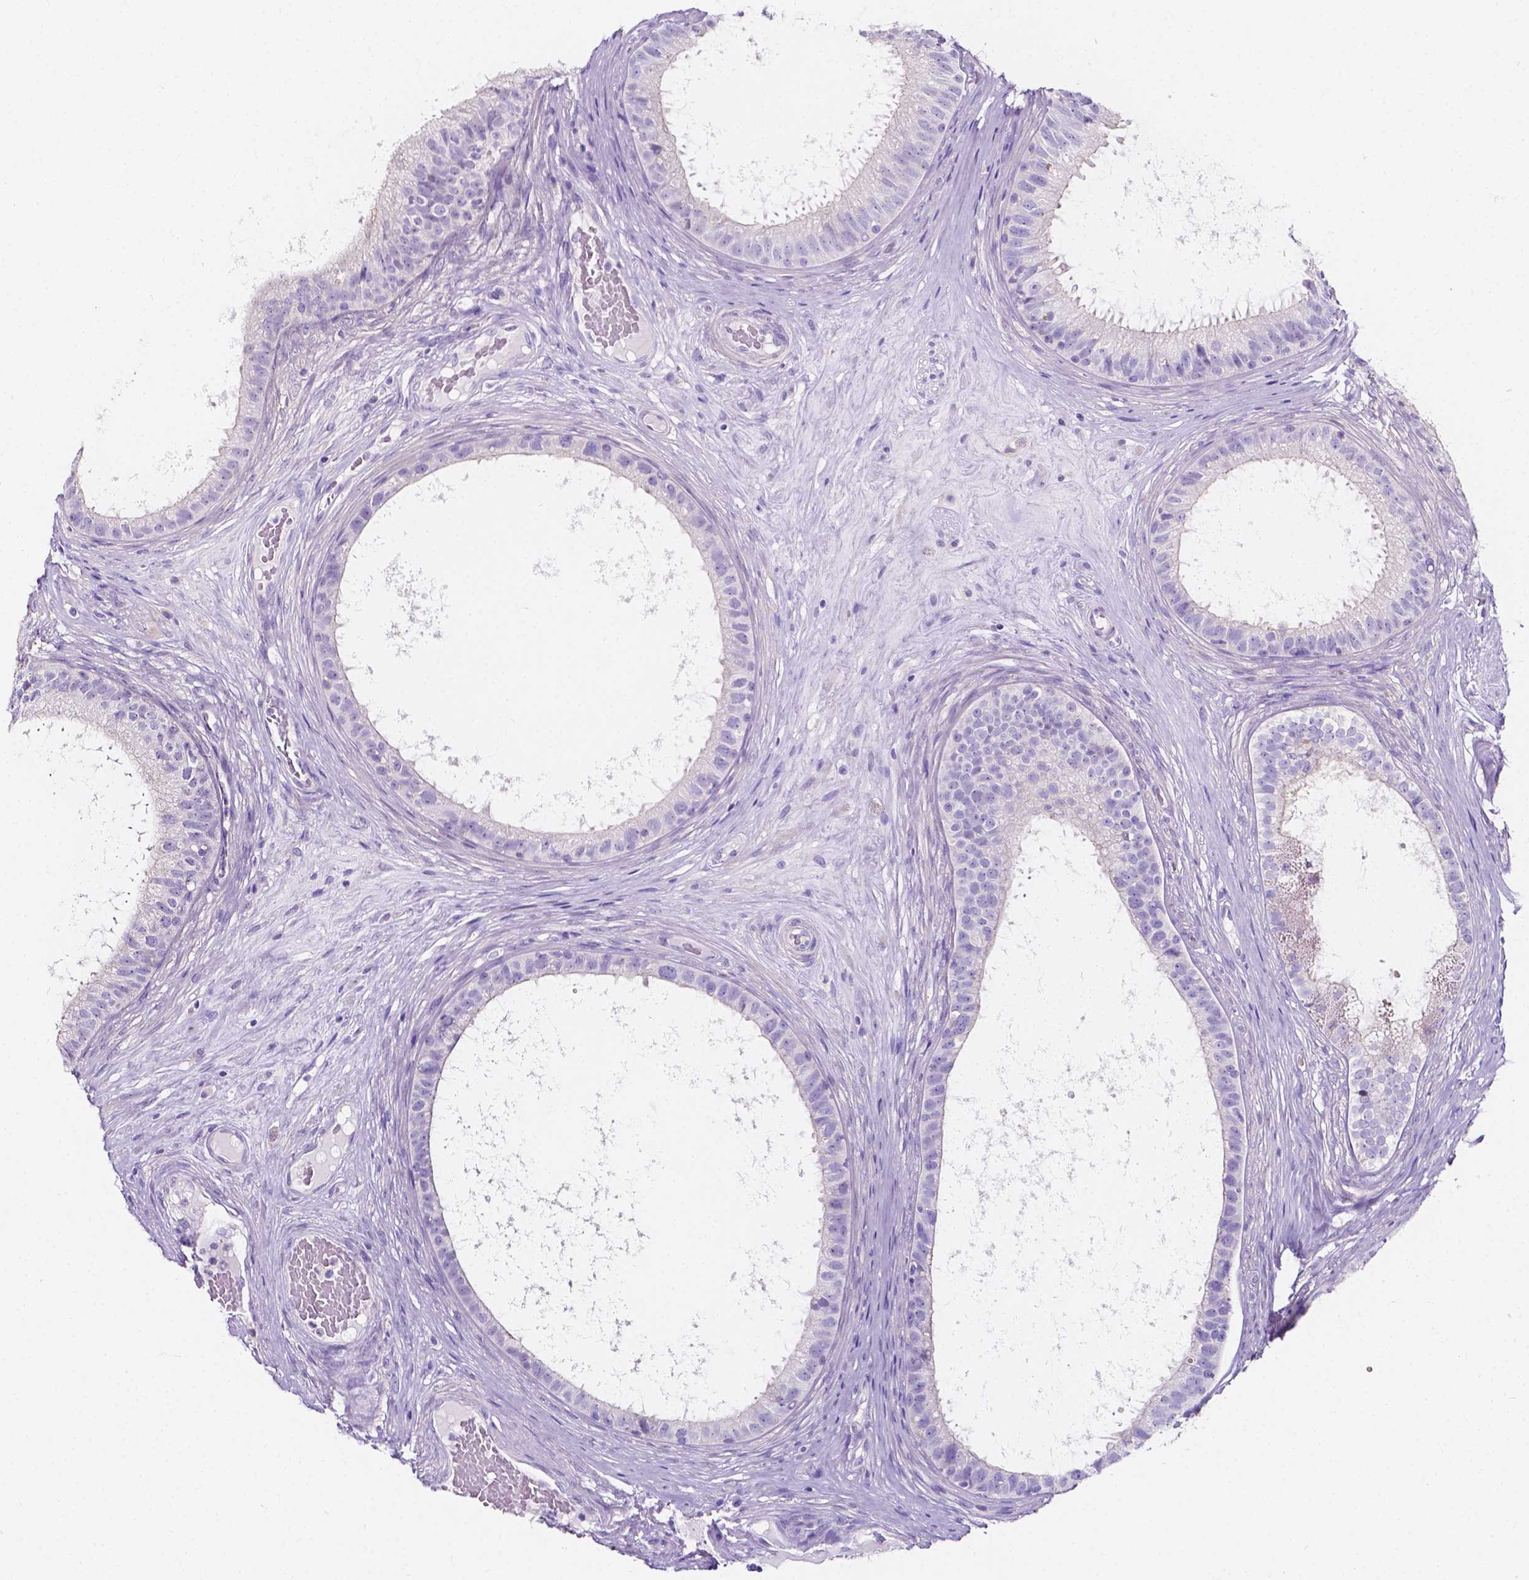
{"staining": {"intensity": "negative", "quantity": "none", "location": "none"}, "tissue": "epididymis", "cell_type": "Glandular cells", "image_type": "normal", "snomed": [{"axis": "morphology", "description": "Normal tissue, NOS"}, {"axis": "topography", "description": "Epididymis"}], "caption": "The IHC histopathology image has no significant expression in glandular cells of epididymis. (IHC, brightfield microscopy, high magnification).", "gene": "CLSTN2", "patient": {"sex": "male", "age": 59}}